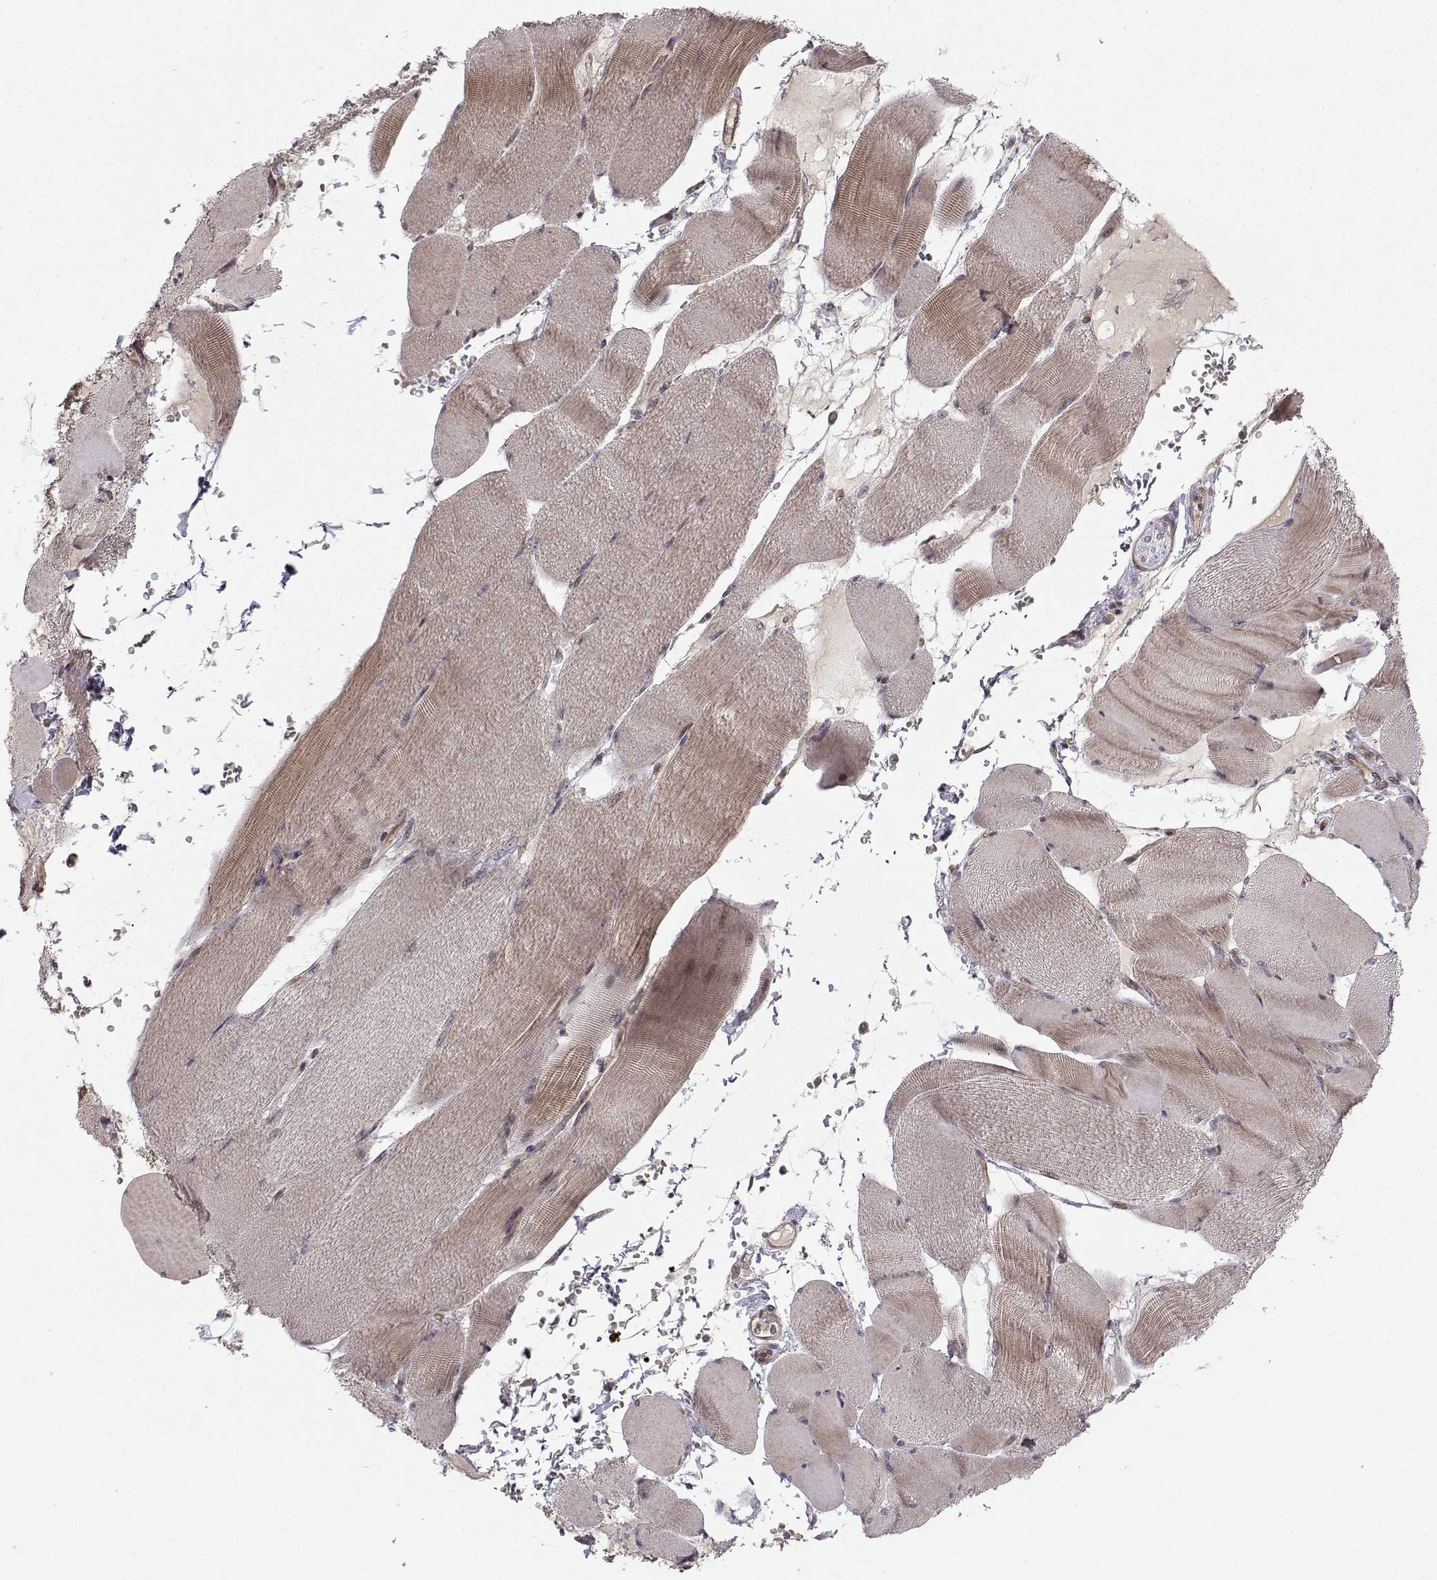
{"staining": {"intensity": "weak", "quantity": "25%-75%", "location": "cytoplasmic/membranous"}, "tissue": "skeletal muscle", "cell_type": "Myocytes", "image_type": "normal", "snomed": [{"axis": "morphology", "description": "Normal tissue, NOS"}, {"axis": "topography", "description": "Skeletal muscle"}], "caption": "Skeletal muscle stained for a protein reveals weak cytoplasmic/membranous positivity in myocytes. (Brightfield microscopy of DAB IHC at high magnification).", "gene": "APC", "patient": {"sex": "male", "age": 56}}